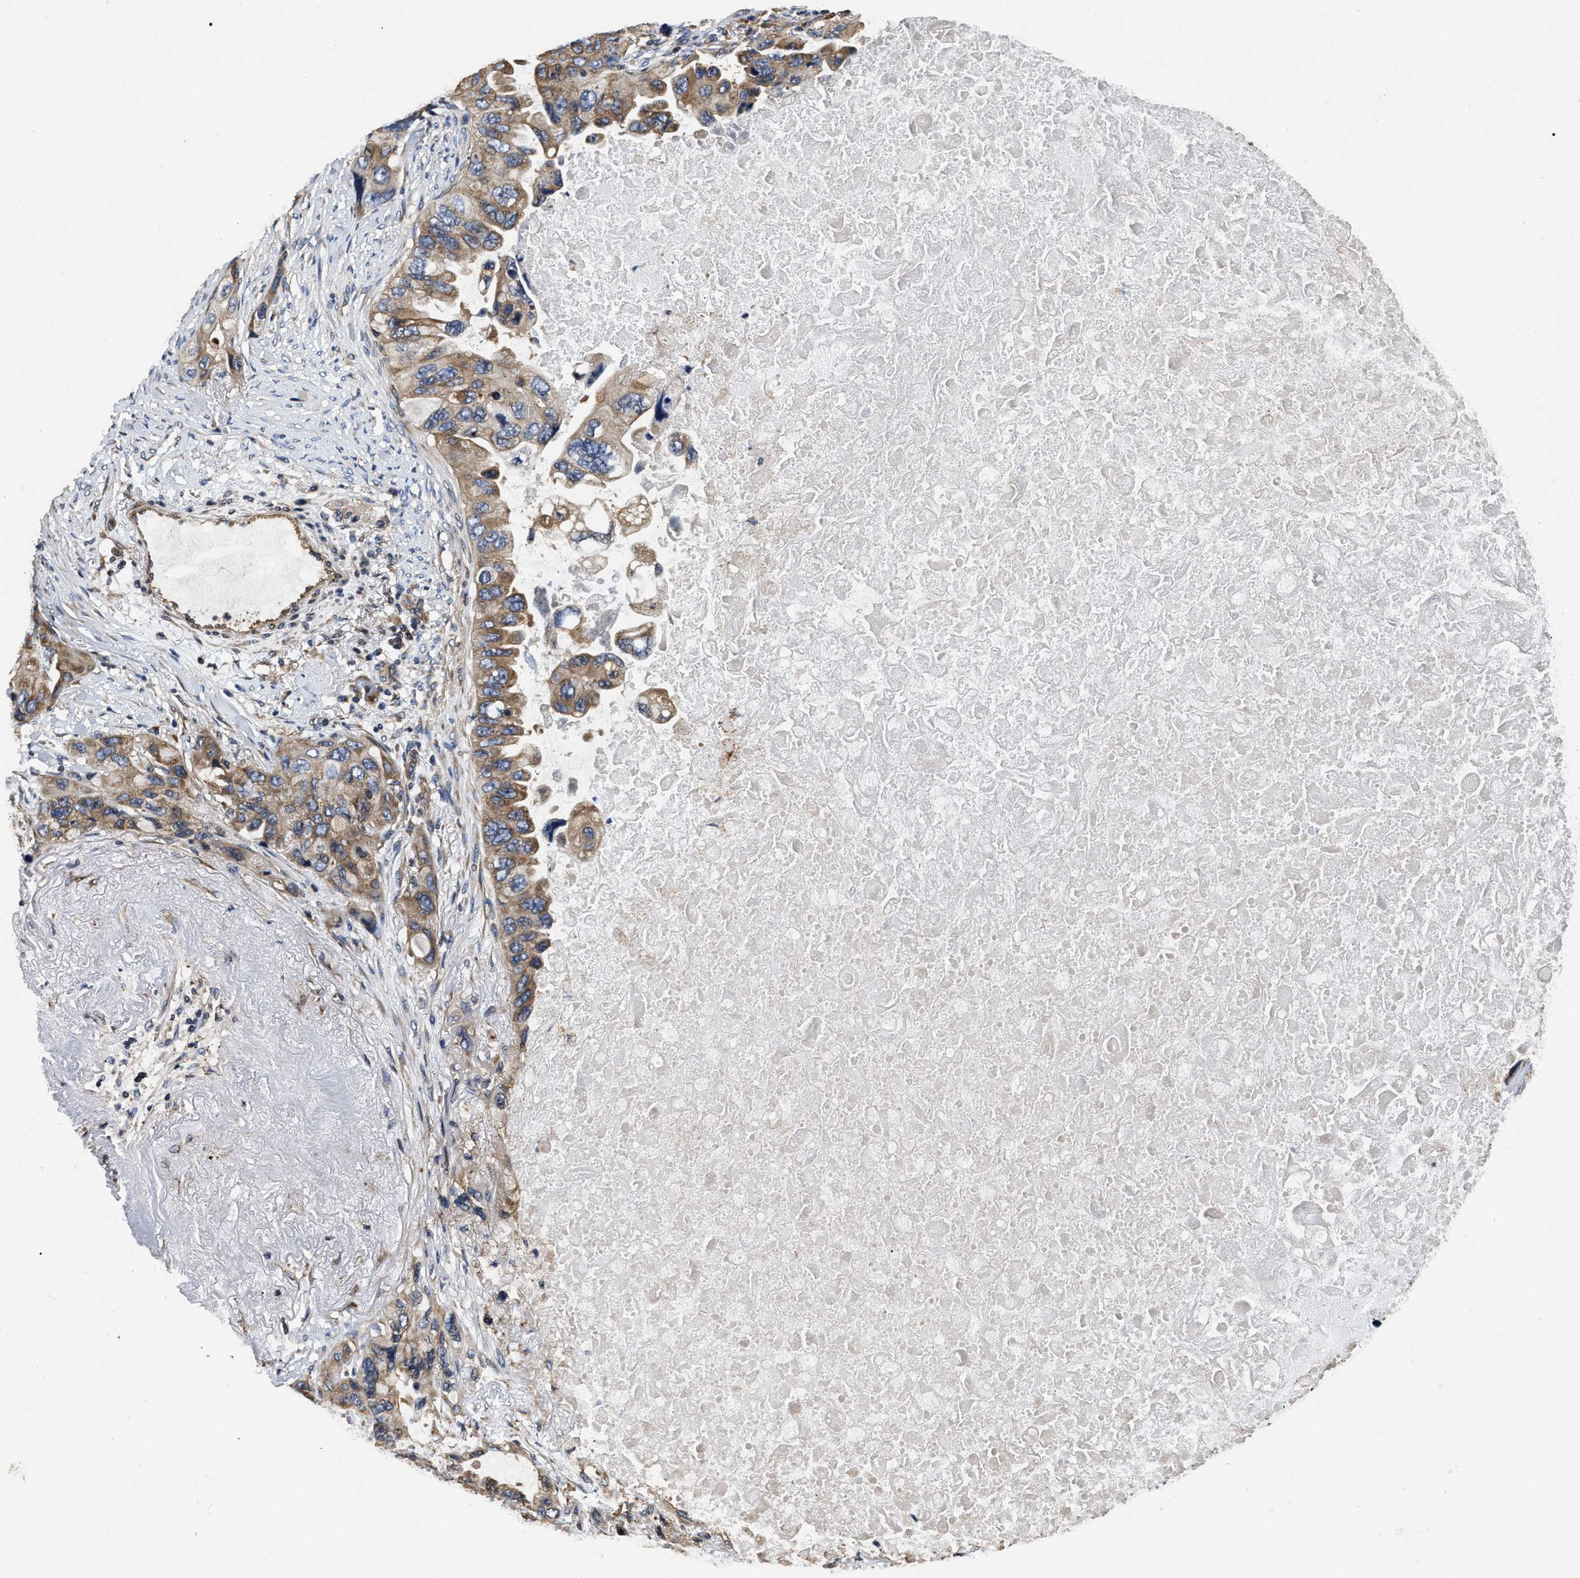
{"staining": {"intensity": "moderate", "quantity": "<25%", "location": "cytoplasmic/membranous"}, "tissue": "lung cancer", "cell_type": "Tumor cells", "image_type": "cancer", "snomed": [{"axis": "morphology", "description": "Squamous cell carcinoma, NOS"}, {"axis": "topography", "description": "Lung"}], "caption": "Immunohistochemistry (DAB (3,3'-diaminobenzidine)) staining of human squamous cell carcinoma (lung) demonstrates moderate cytoplasmic/membranous protein positivity in about <25% of tumor cells. Using DAB (brown) and hematoxylin (blue) stains, captured at high magnification using brightfield microscopy.", "gene": "ABCG8", "patient": {"sex": "female", "age": 73}}